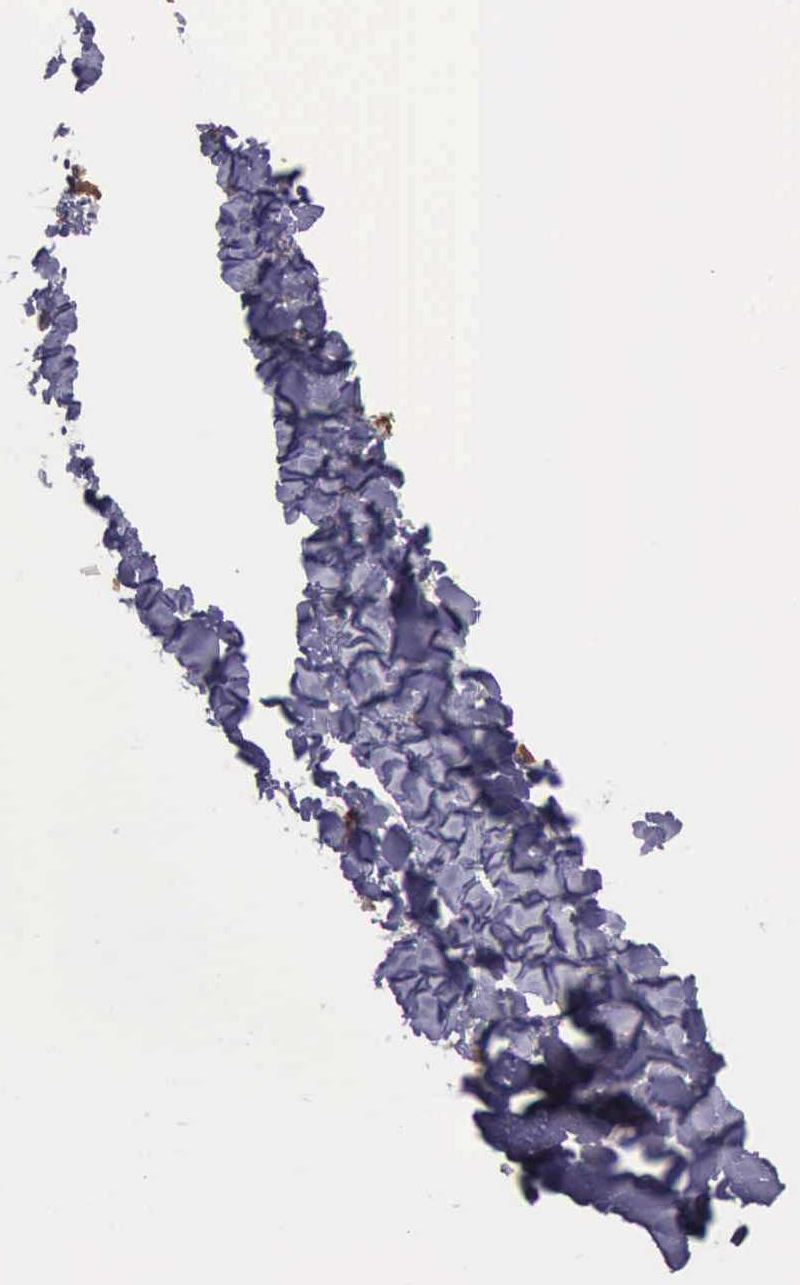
{"staining": {"intensity": "moderate", "quantity": "25%-75%", "location": "cytoplasmic/membranous"}, "tissue": "melanoma", "cell_type": "Tumor cells", "image_type": "cancer", "snomed": [{"axis": "morphology", "description": "Malignant melanoma, NOS"}, {"axis": "topography", "description": "Skin"}], "caption": "Malignant melanoma stained with DAB (3,3'-diaminobenzidine) IHC demonstrates medium levels of moderate cytoplasmic/membranous expression in about 25%-75% of tumor cells.", "gene": "ARHGAP4", "patient": {"sex": "female", "age": 52}}